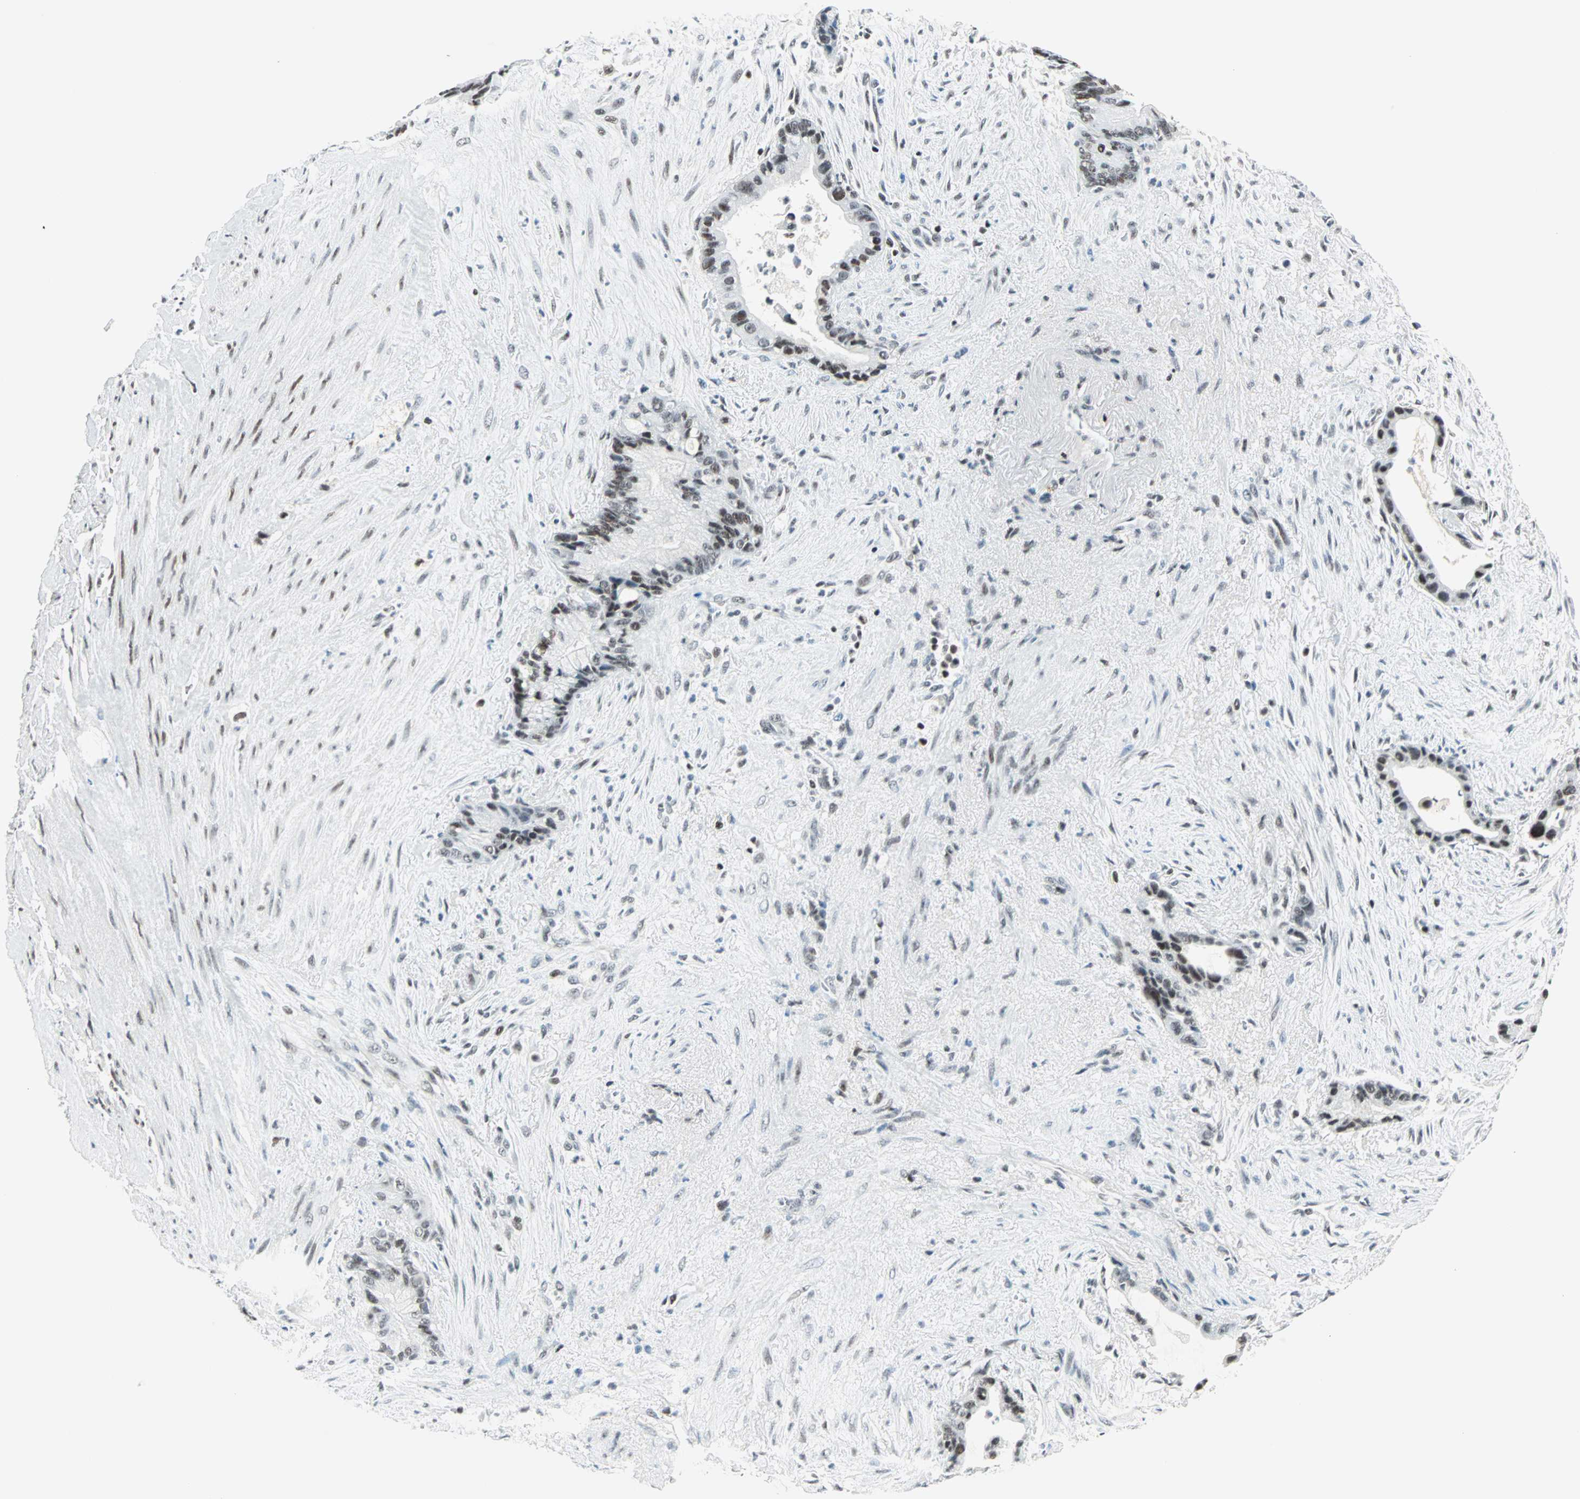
{"staining": {"intensity": "moderate", "quantity": ">75%", "location": "nuclear"}, "tissue": "liver cancer", "cell_type": "Tumor cells", "image_type": "cancer", "snomed": [{"axis": "morphology", "description": "Cholangiocarcinoma"}, {"axis": "topography", "description": "Liver"}], "caption": "Protein expression by immunohistochemistry (IHC) reveals moderate nuclear staining in approximately >75% of tumor cells in liver cancer. (DAB (3,3'-diaminobenzidine) IHC, brown staining for protein, blue staining for nuclei).", "gene": "SIN3A", "patient": {"sex": "female", "age": 55}}